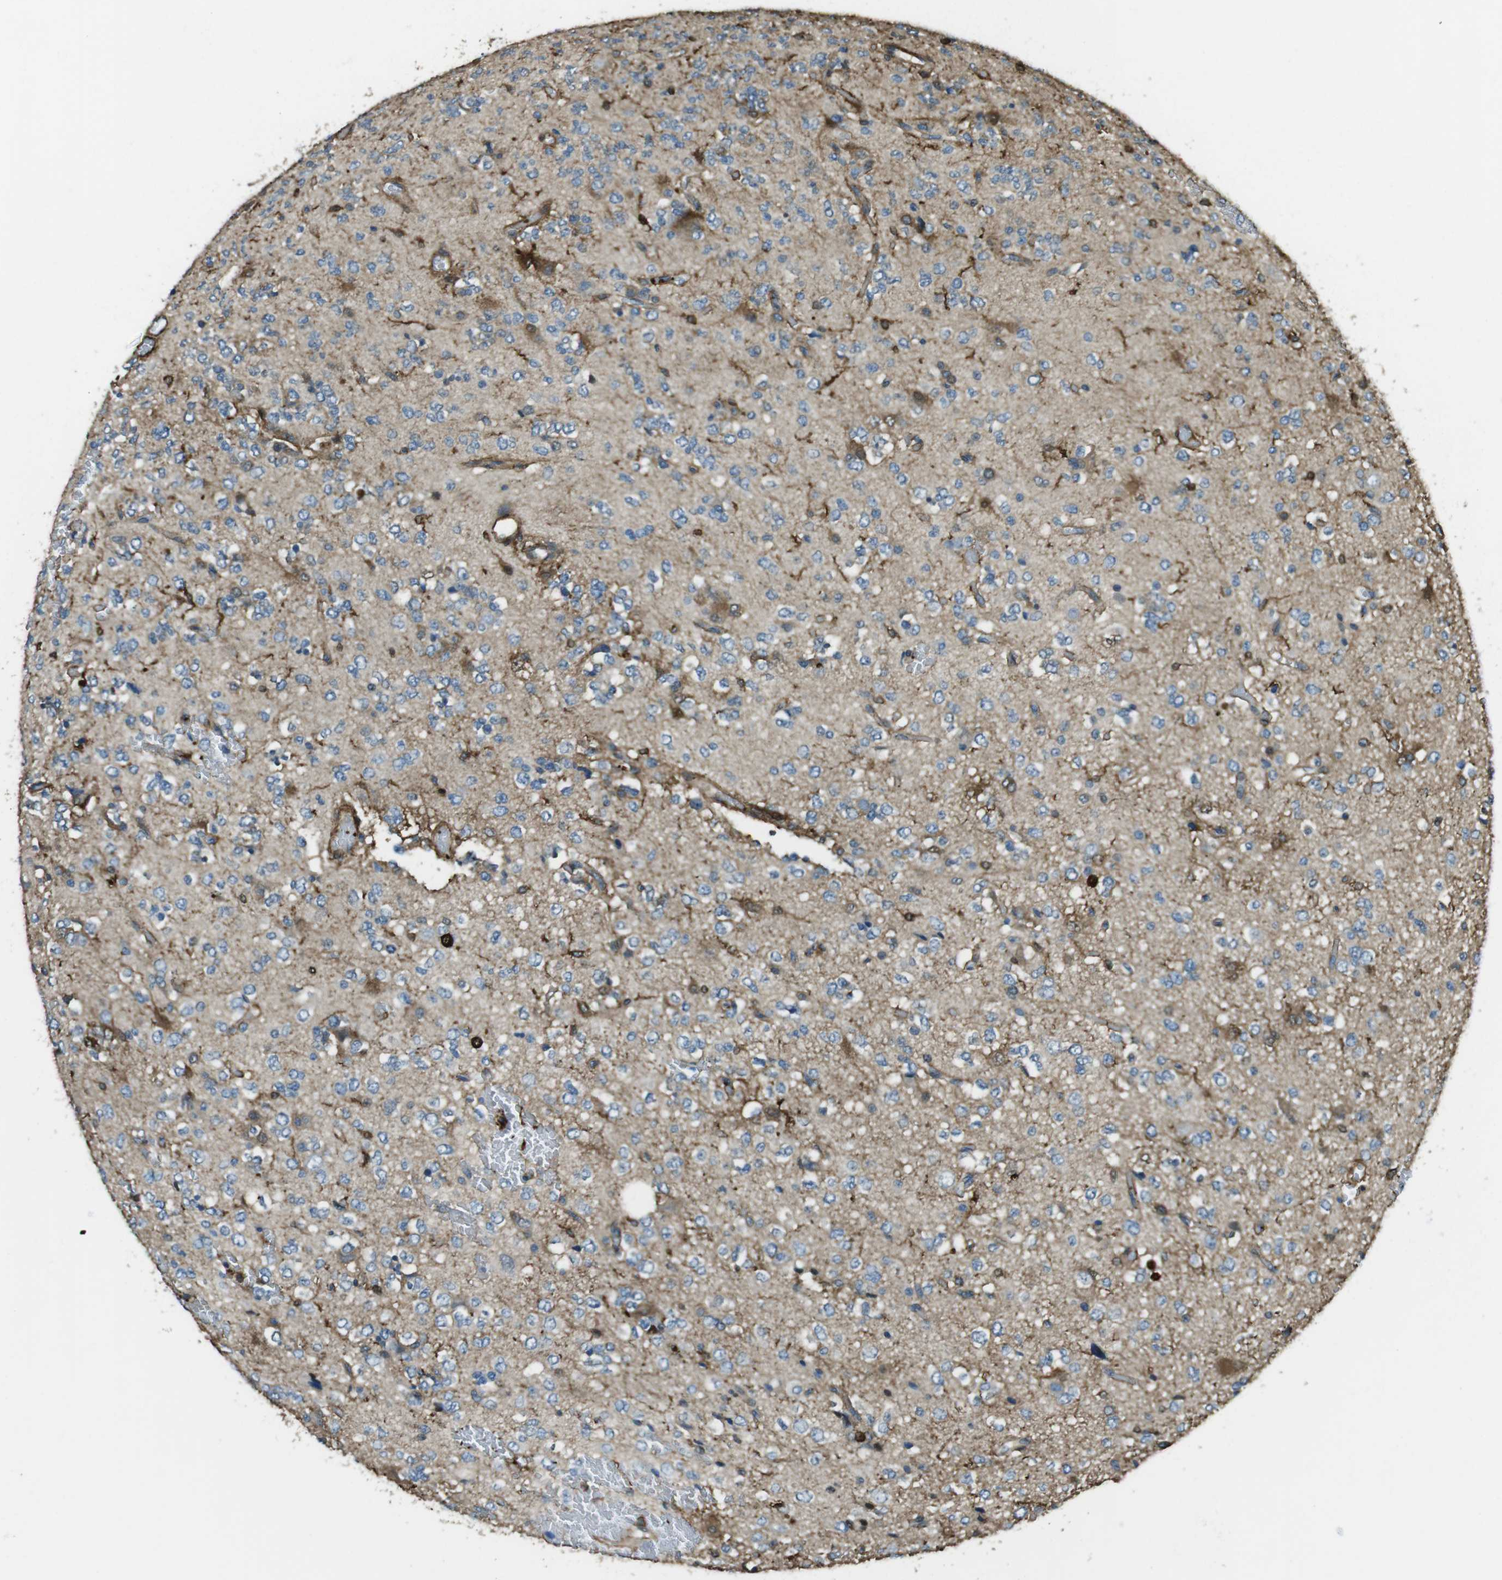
{"staining": {"intensity": "moderate", "quantity": "<25%", "location": "cytoplasmic/membranous"}, "tissue": "glioma", "cell_type": "Tumor cells", "image_type": "cancer", "snomed": [{"axis": "morphology", "description": "Glioma, malignant, Low grade"}, {"axis": "topography", "description": "Brain"}], "caption": "Brown immunohistochemical staining in human glioma reveals moderate cytoplasmic/membranous staining in about <25% of tumor cells.", "gene": "SFT2D1", "patient": {"sex": "male", "age": 38}}